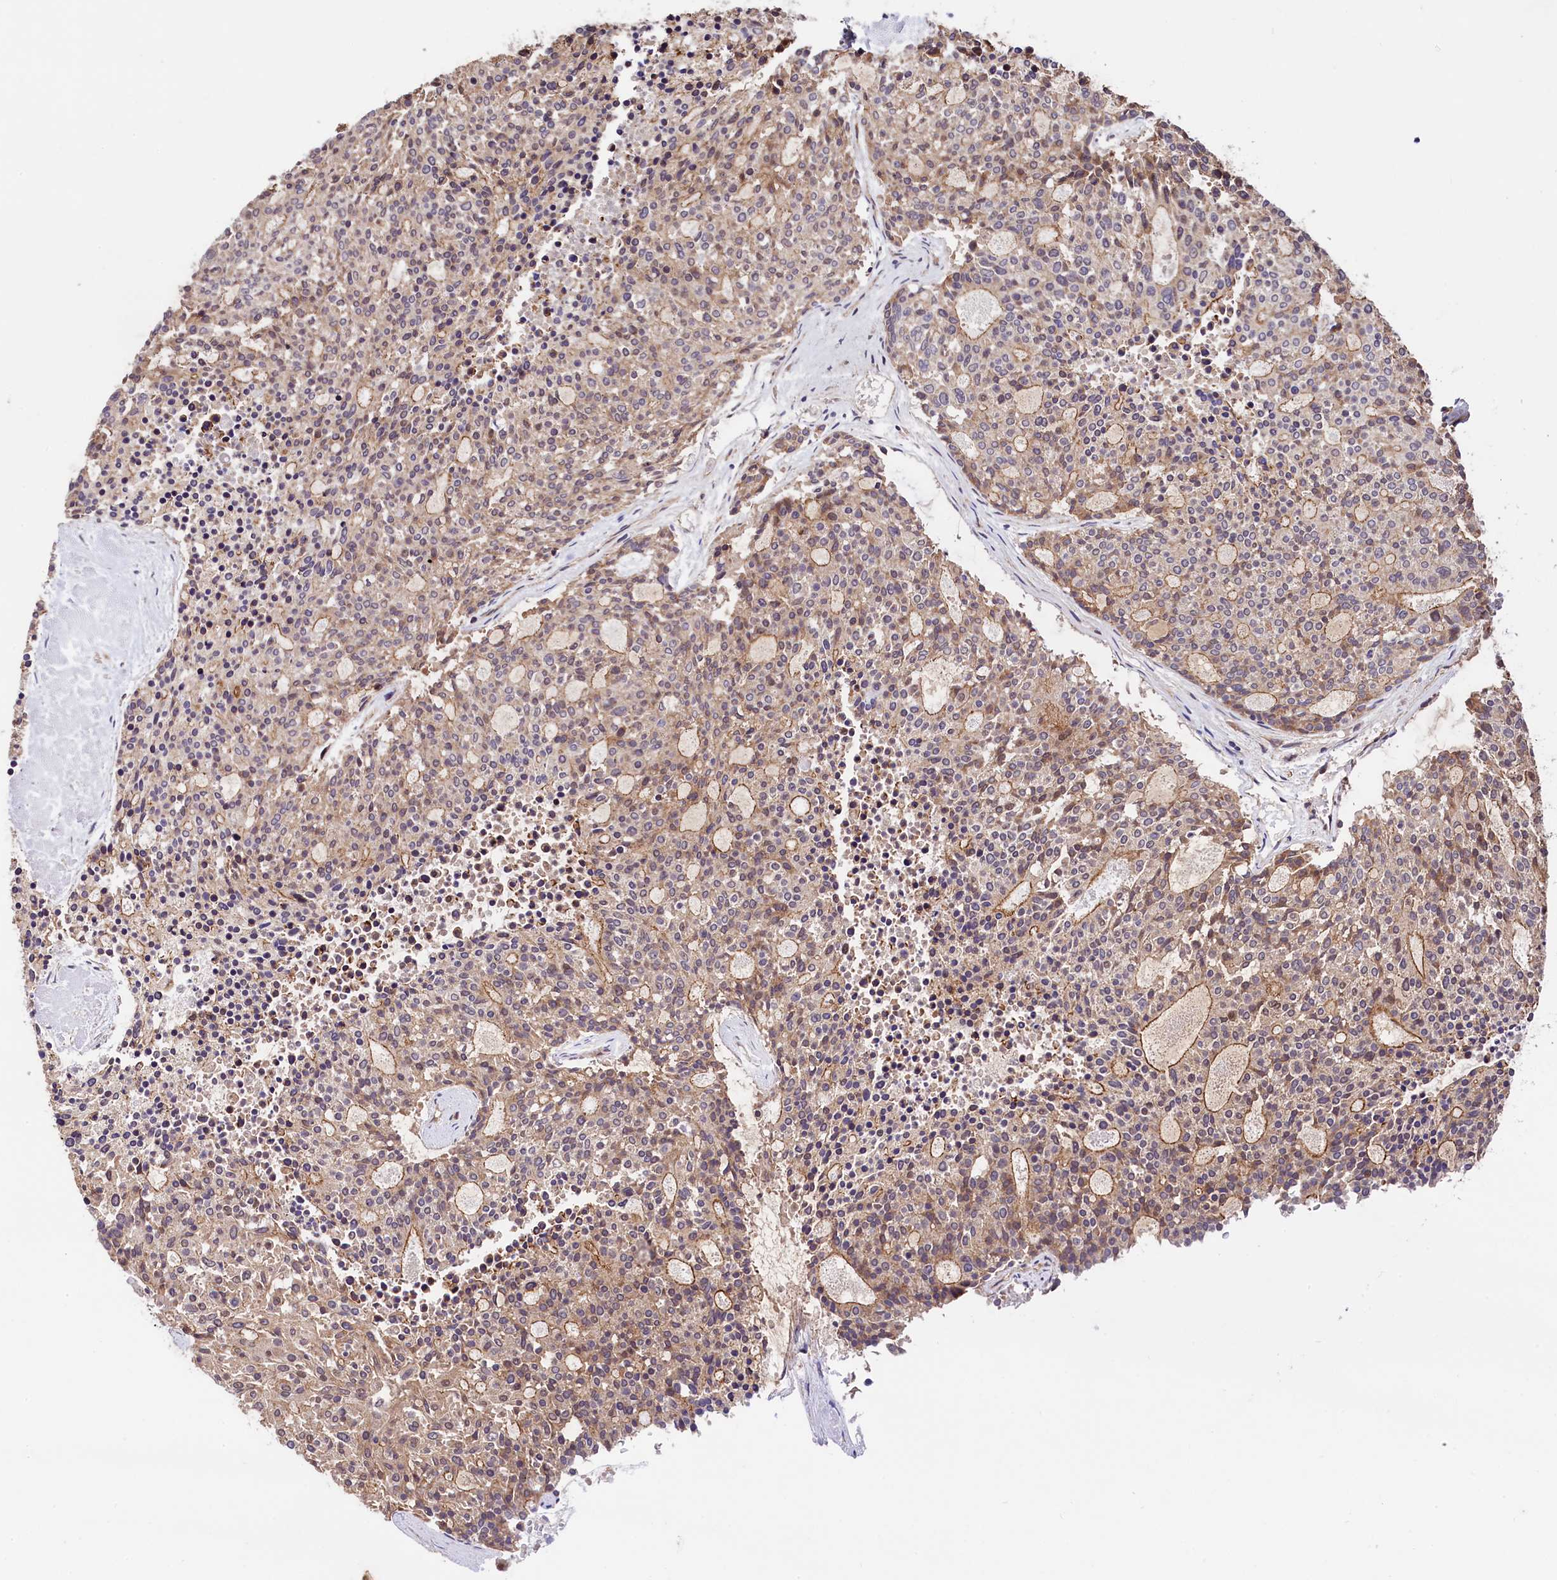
{"staining": {"intensity": "moderate", "quantity": "25%-75%", "location": "cytoplasmic/membranous"}, "tissue": "carcinoid", "cell_type": "Tumor cells", "image_type": "cancer", "snomed": [{"axis": "morphology", "description": "Carcinoid, malignant, NOS"}, {"axis": "topography", "description": "Pancreas"}], "caption": "Carcinoid was stained to show a protein in brown. There is medium levels of moderate cytoplasmic/membranous positivity in approximately 25%-75% of tumor cells.", "gene": "ARL14EP", "patient": {"sex": "female", "age": 54}}